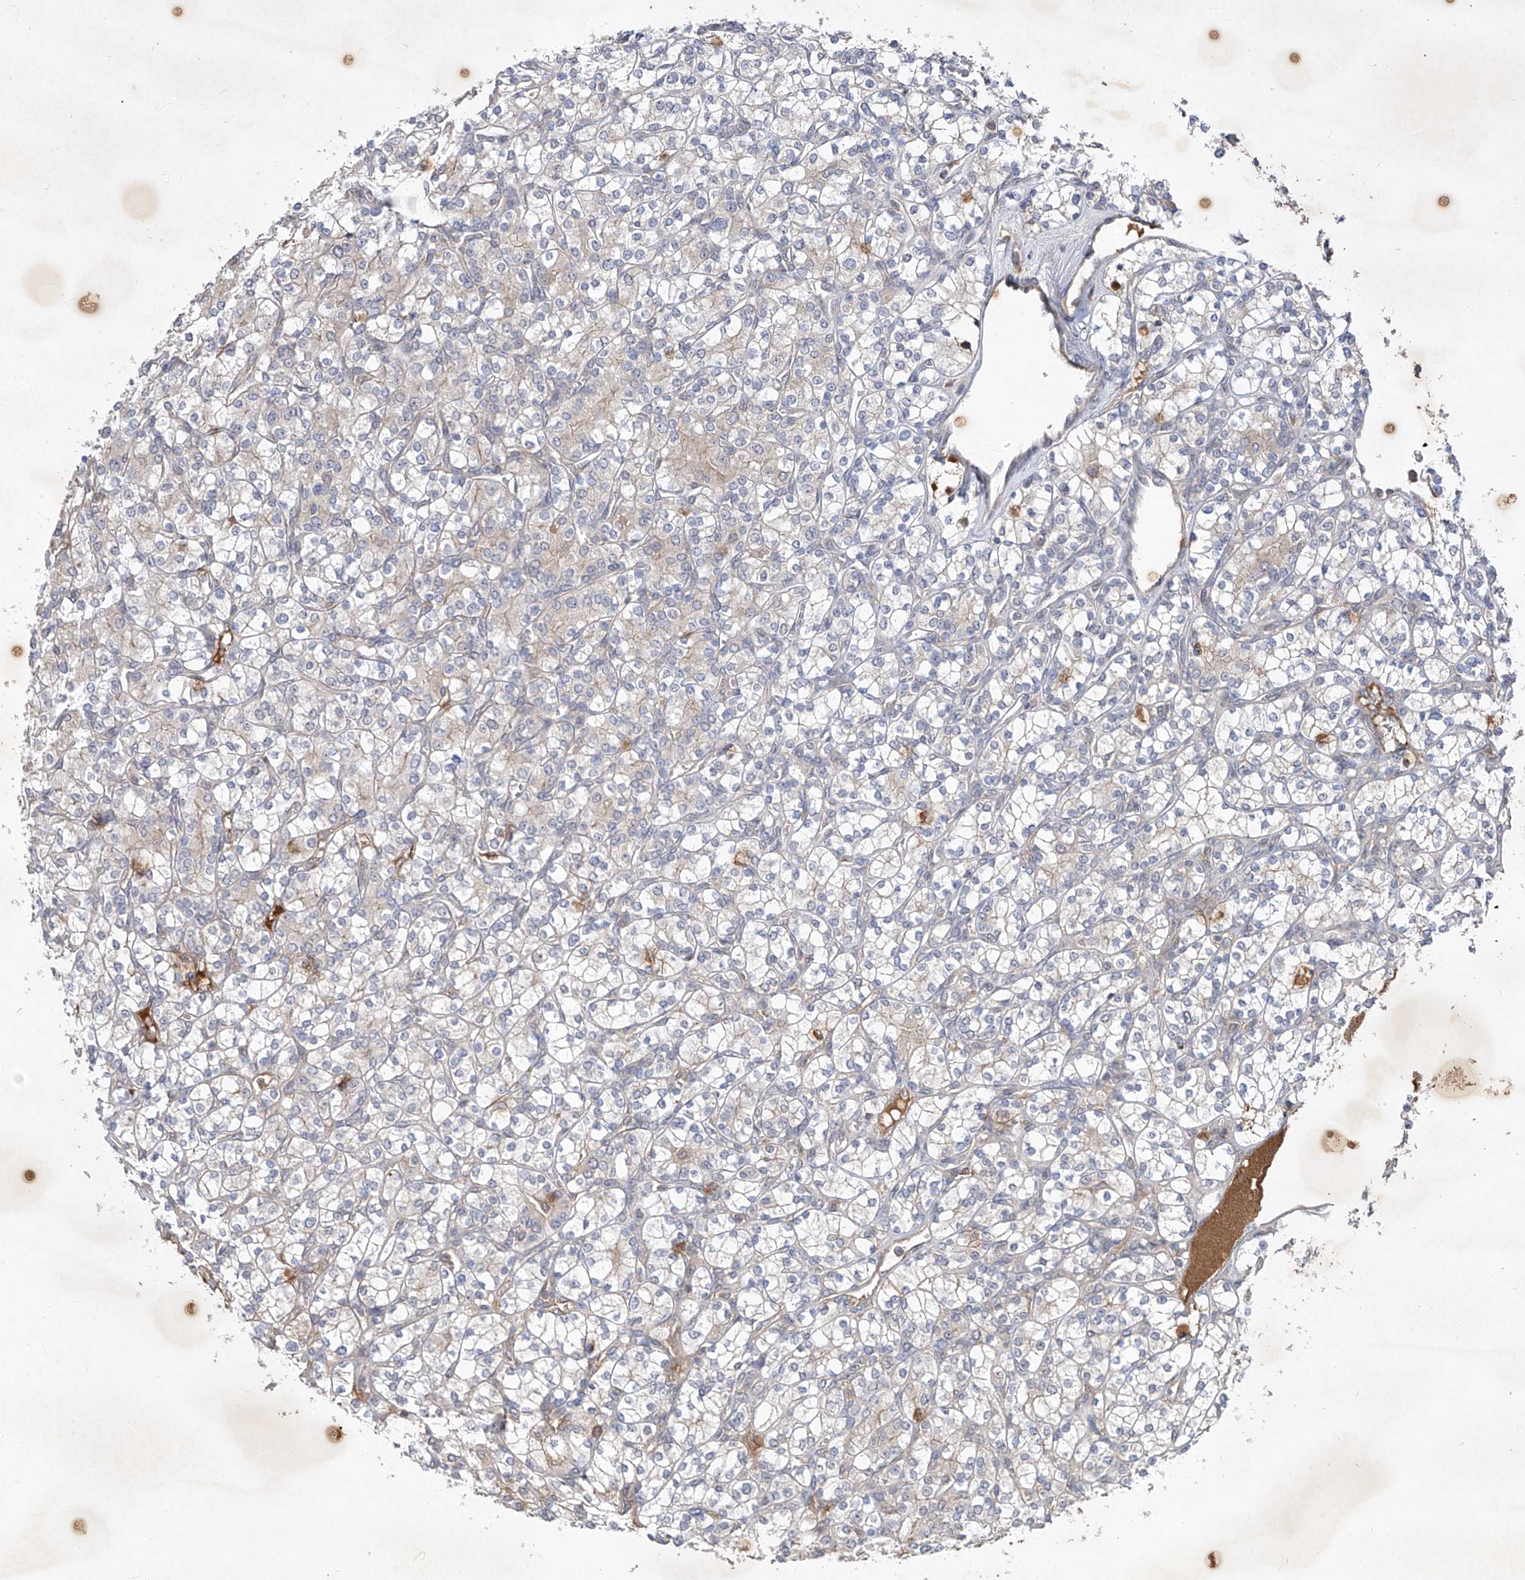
{"staining": {"intensity": "weak", "quantity": "<25%", "location": "cytoplasmic/membranous"}, "tissue": "renal cancer", "cell_type": "Tumor cells", "image_type": "cancer", "snomed": [{"axis": "morphology", "description": "Adenocarcinoma, NOS"}, {"axis": "topography", "description": "Kidney"}], "caption": "High power microscopy histopathology image of an IHC histopathology image of adenocarcinoma (renal), revealing no significant staining in tumor cells.", "gene": "FAM135A", "patient": {"sex": "male", "age": 77}}